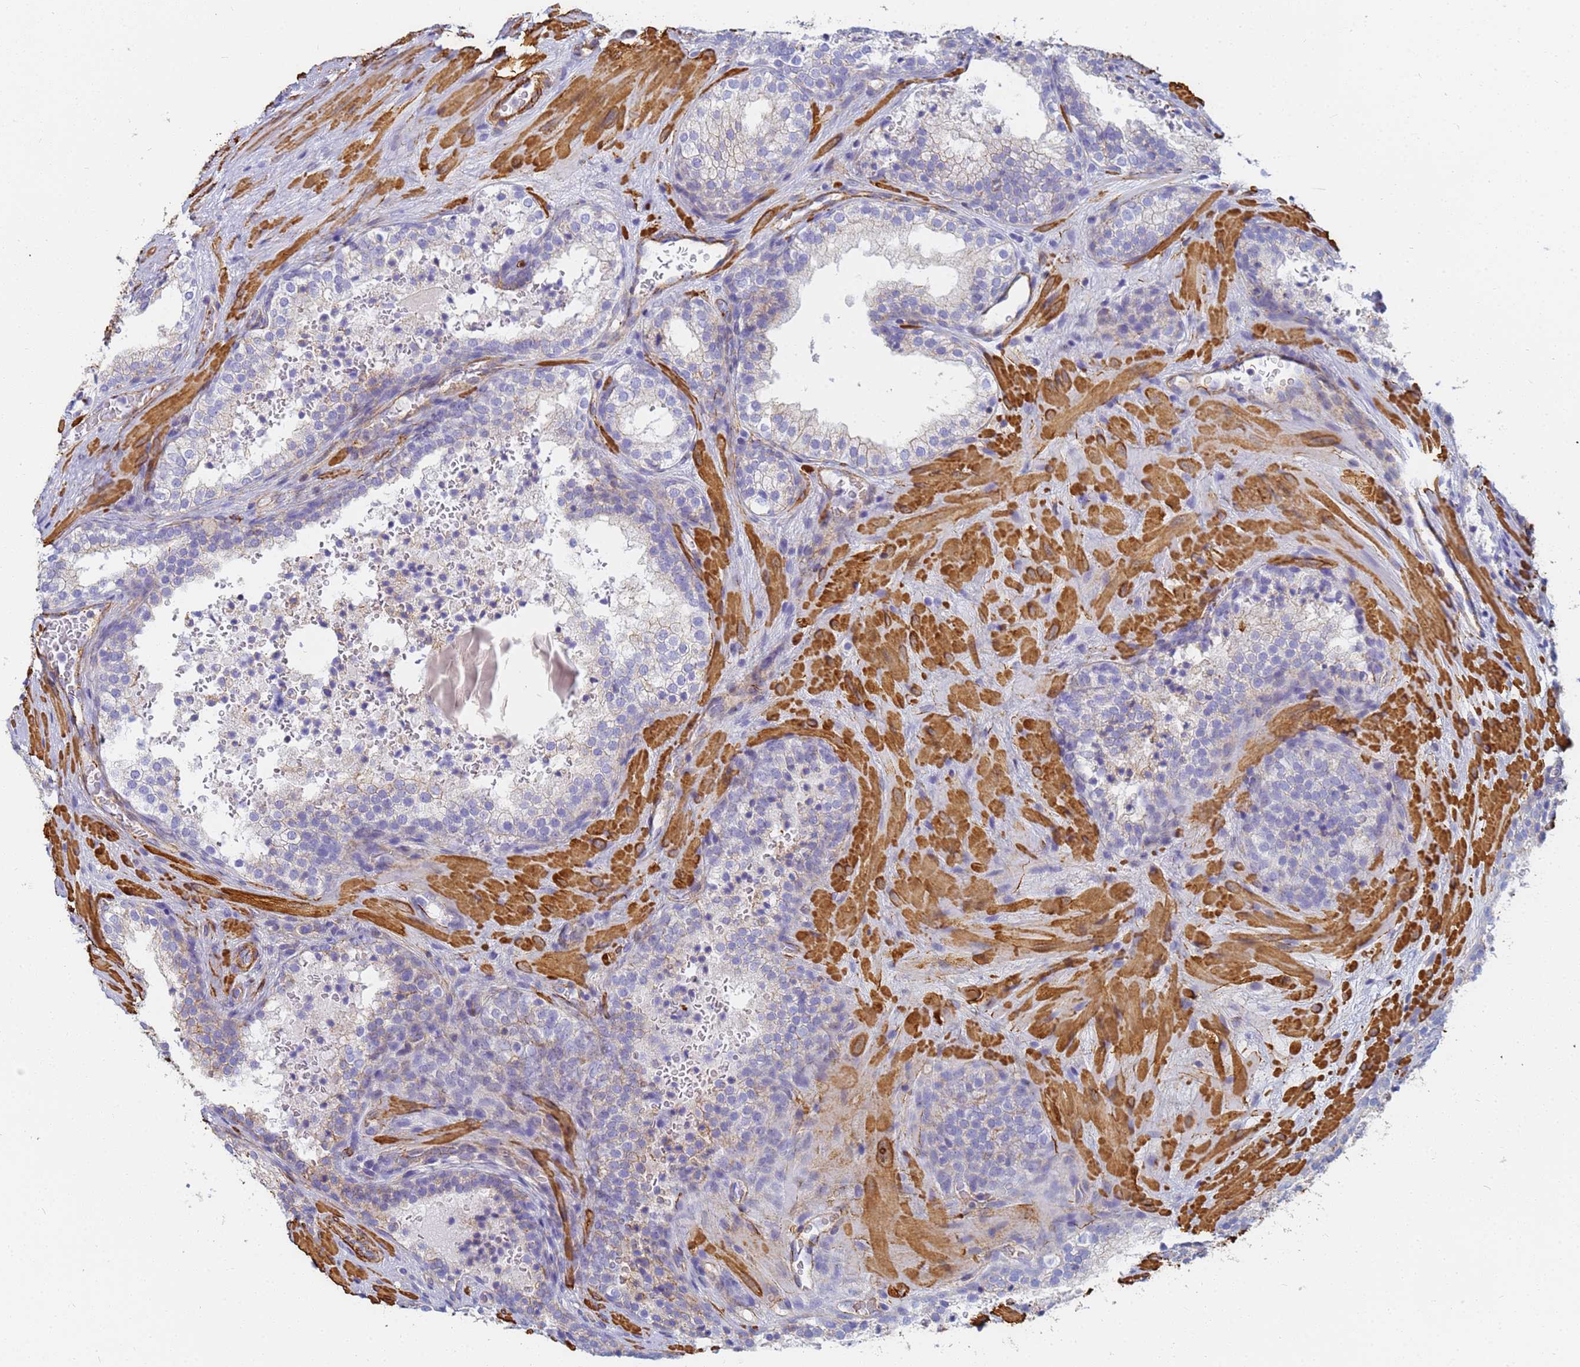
{"staining": {"intensity": "negative", "quantity": "none", "location": "none"}, "tissue": "prostate cancer", "cell_type": "Tumor cells", "image_type": "cancer", "snomed": [{"axis": "morphology", "description": "Adenocarcinoma, High grade"}, {"axis": "topography", "description": "Prostate"}], "caption": "The IHC histopathology image has no significant staining in tumor cells of prostate adenocarcinoma (high-grade) tissue.", "gene": "TPM1", "patient": {"sex": "male", "age": 56}}